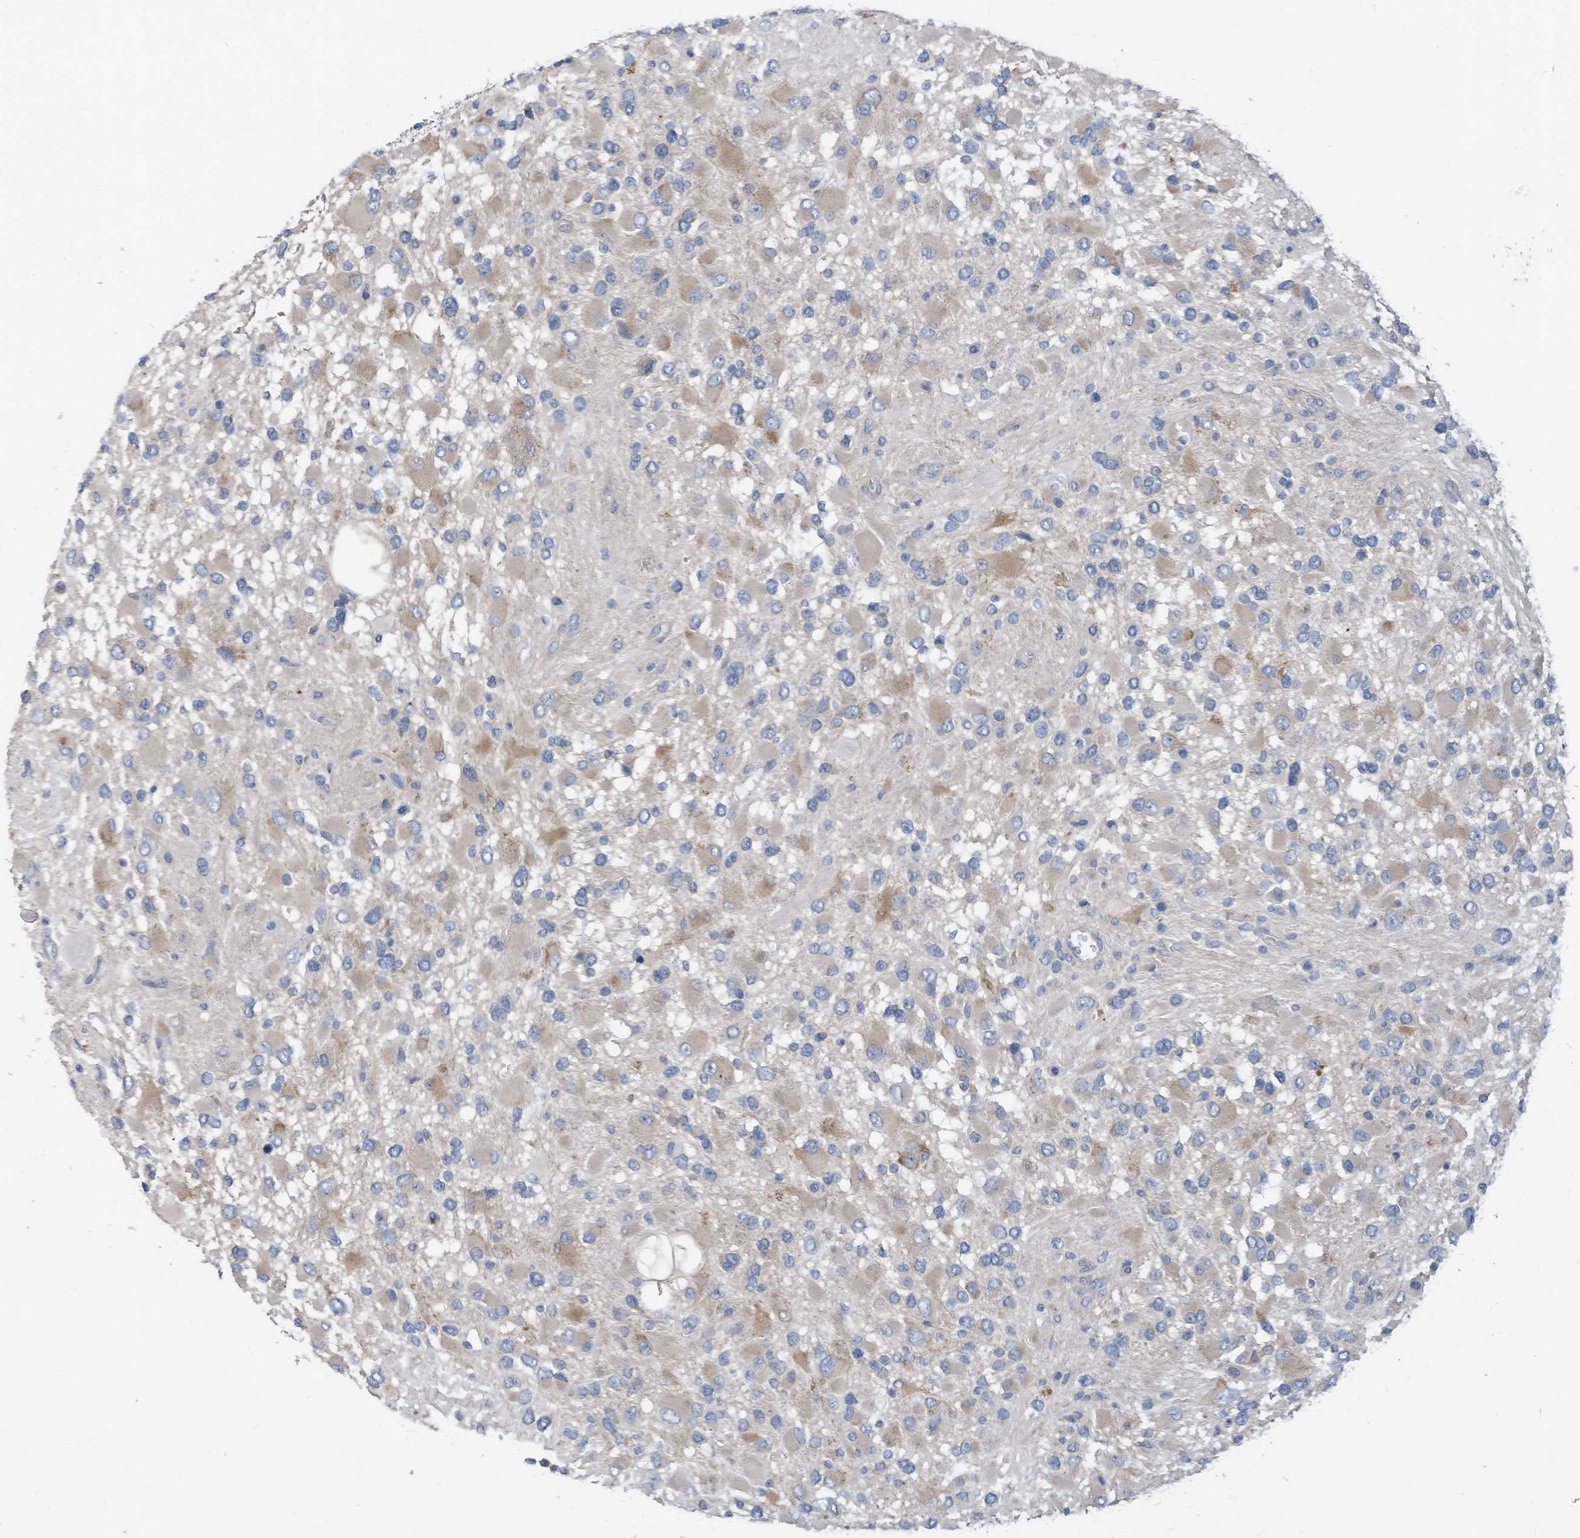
{"staining": {"intensity": "weak", "quantity": "<25%", "location": "cytoplasmic/membranous"}, "tissue": "glioma", "cell_type": "Tumor cells", "image_type": "cancer", "snomed": [{"axis": "morphology", "description": "Glioma, malignant, High grade"}, {"axis": "topography", "description": "Brain"}], "caption": "Immunohistochemistry (IHC) of malignant glioma (high-grade) demonstrates no positivity in tumor cells.", "gene": "LDAH", "patient": {"sex": "male", "age": 53}}